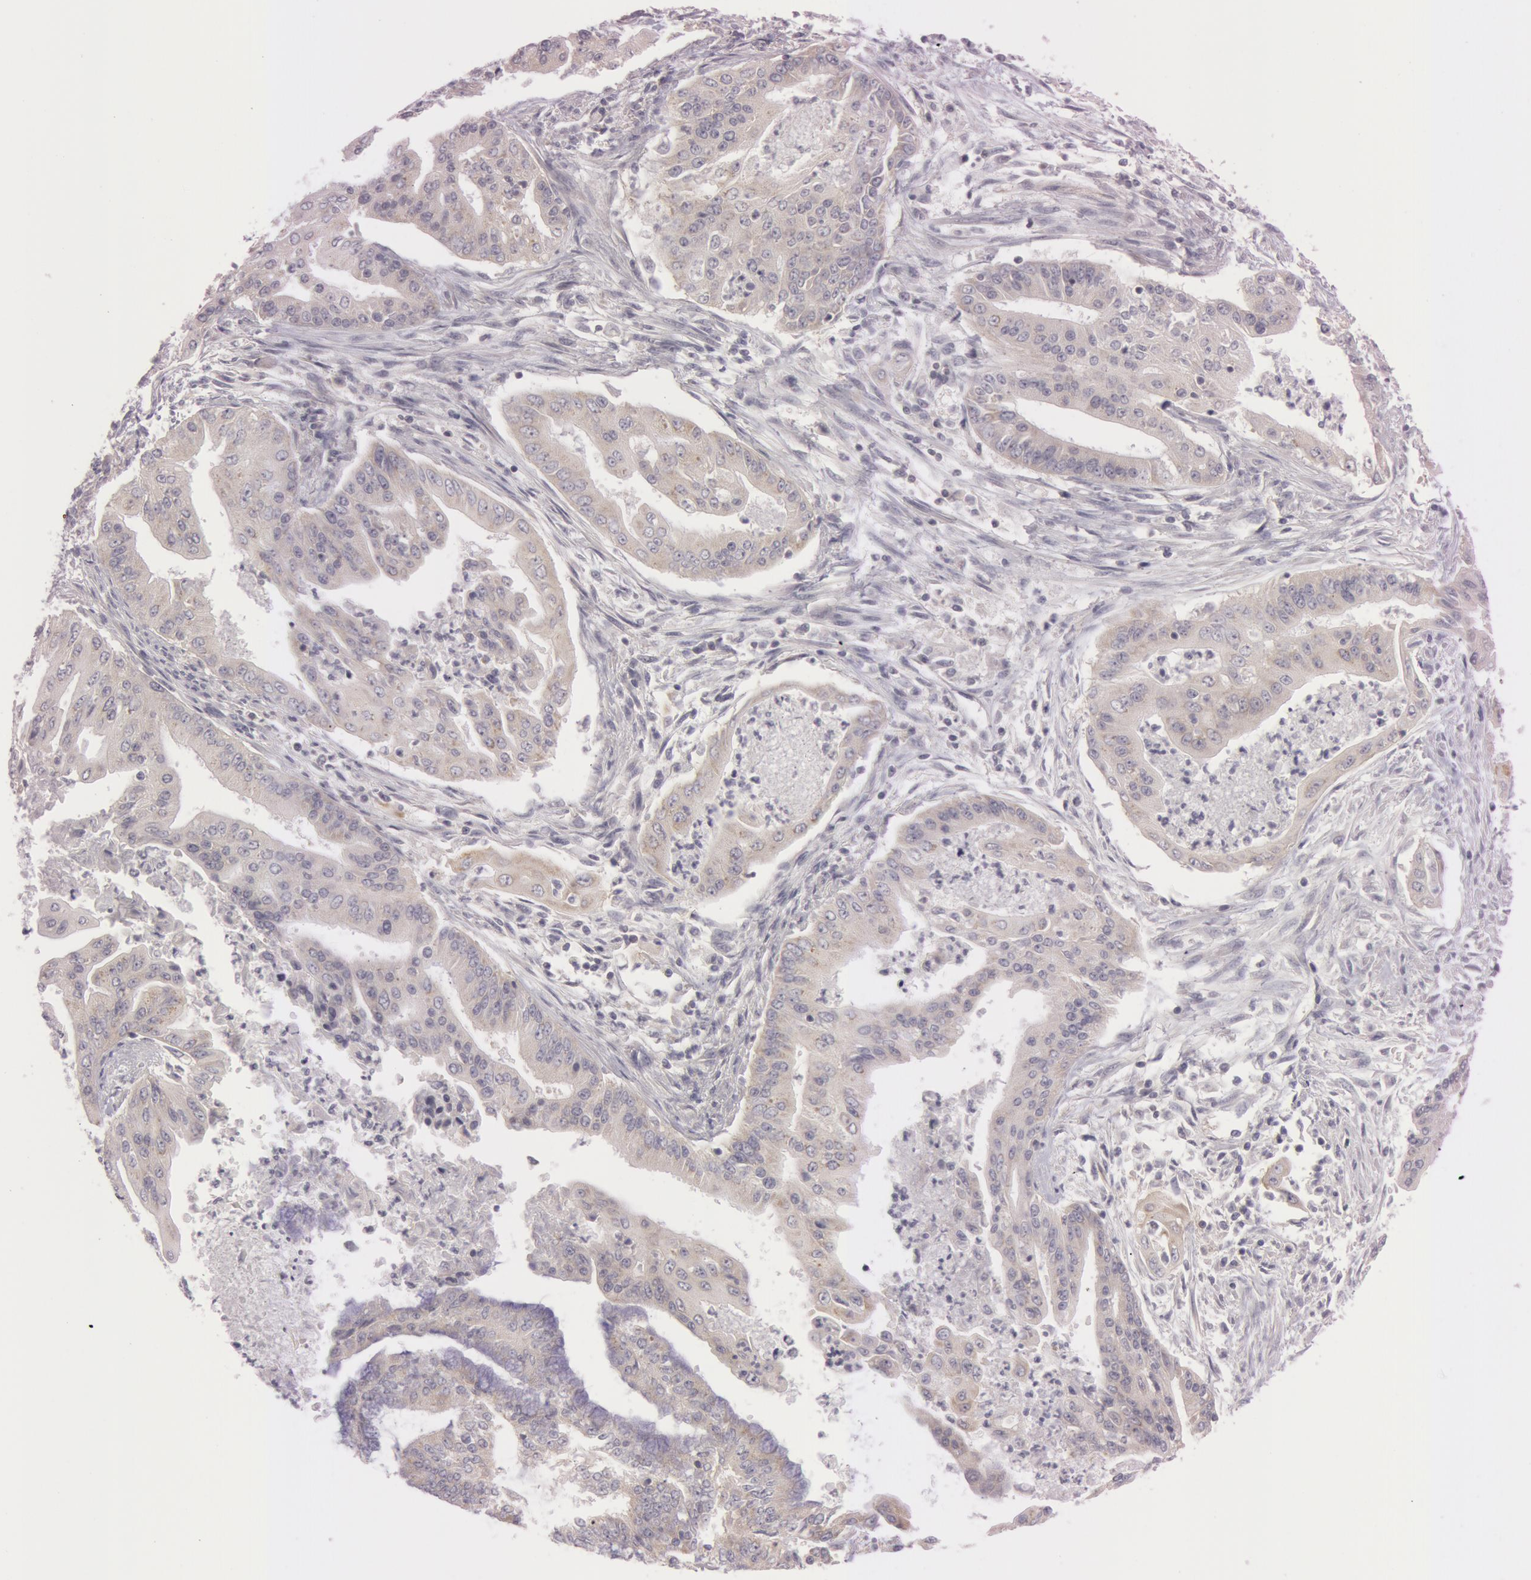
{"staining": {"intensity": "weak", "quantity": "<25%", "location": "cytoplasmic/membranous"}, "tissue": "endometrial cancer", "cell_type": "Tumor cells", "image_type": "cancer", "snomed": [{"axis": "morphology", "description": "Adenocarcinoma, NOS"}, {"axis": "topography", "description": "Endometrium"}], "caption": "Immunohistochemical staining of adenocarcinoma (endometrial) displays no significant positivity in tumor cells.", "gene": "RALGAPA1", "patient": {"sex": "female", "age": 63}}